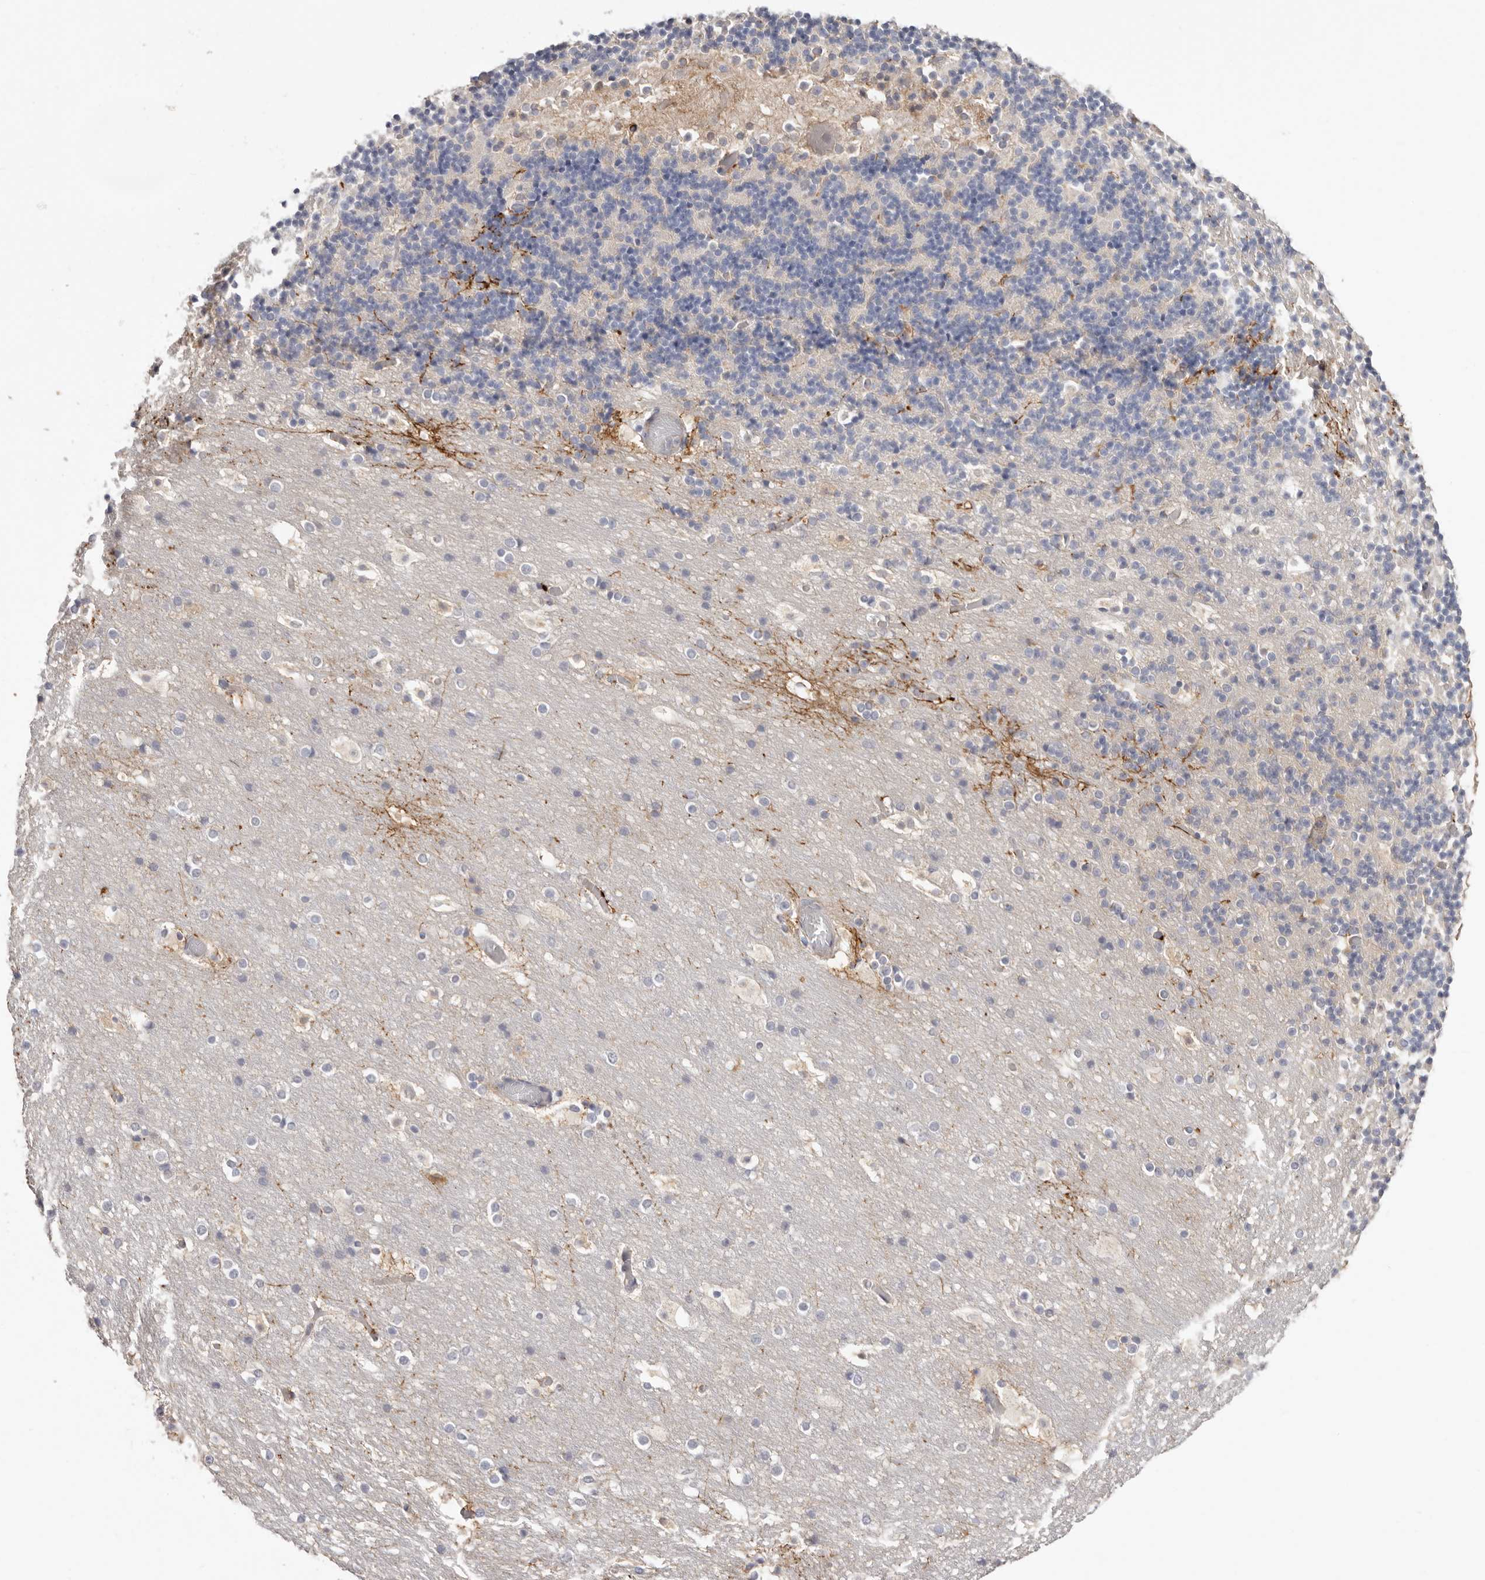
{"staining": {"intensity": "negative", "quantity": "none", "location": "none"}, "tissue": "cerebellum", "cell_type": "Cells in granular layer", "image_type": "normal", "snomed": [{"axis": "morphology", "description": "Normal tissue, NOS"}, {"axis": "topography", "description": "Cerebellum"}], "caption": "Immunohistochemistry image of benign human cerebellum stained for a protein (brown), which shows no expression in cells in granular layer. (Brightfield microscopy of DAB IHC at high magnification).", "gene": "PKDCC", "patient": {"sex": "male", "age": 57}}